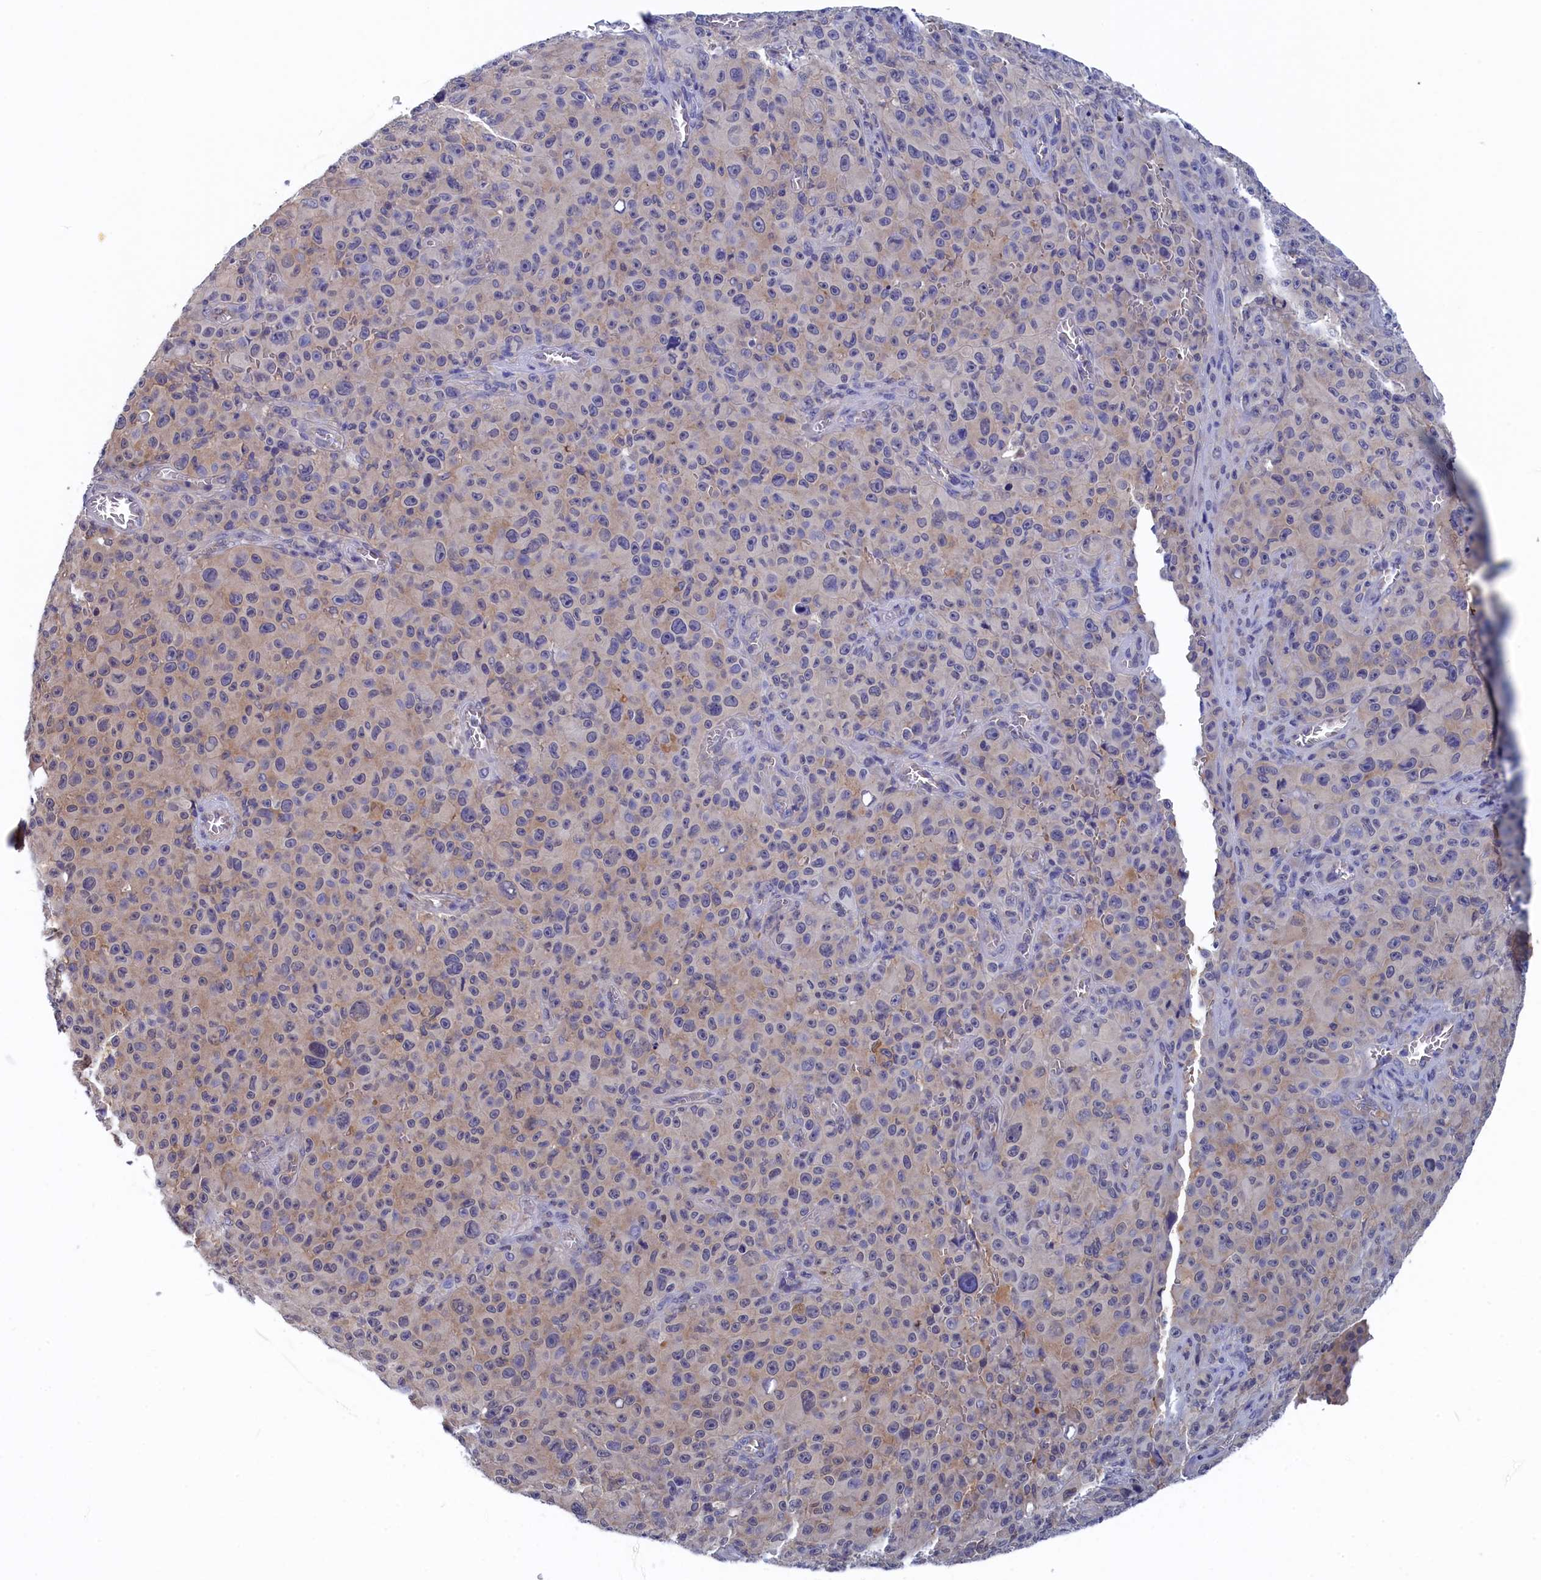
{"staining": {"intensity": "negative", "quantity": "none", "location": "none"}, "tissue": "melanoma", "cell_type": "Tumor cells", "image_type": "cancer", "snomed": [{"axis": "morphology", "description": "Malignant melanoma, NOS"}, {"axis": "topography", "description": "Skin"}], "caption": "Immunohistochemistry micrograph of neoplastic tissue: human melanoma stained with DAB demonstrates no significant protein expression in tumor cells.", "gene": "PGP", "patient": {"sex": "female", "age": 82}}